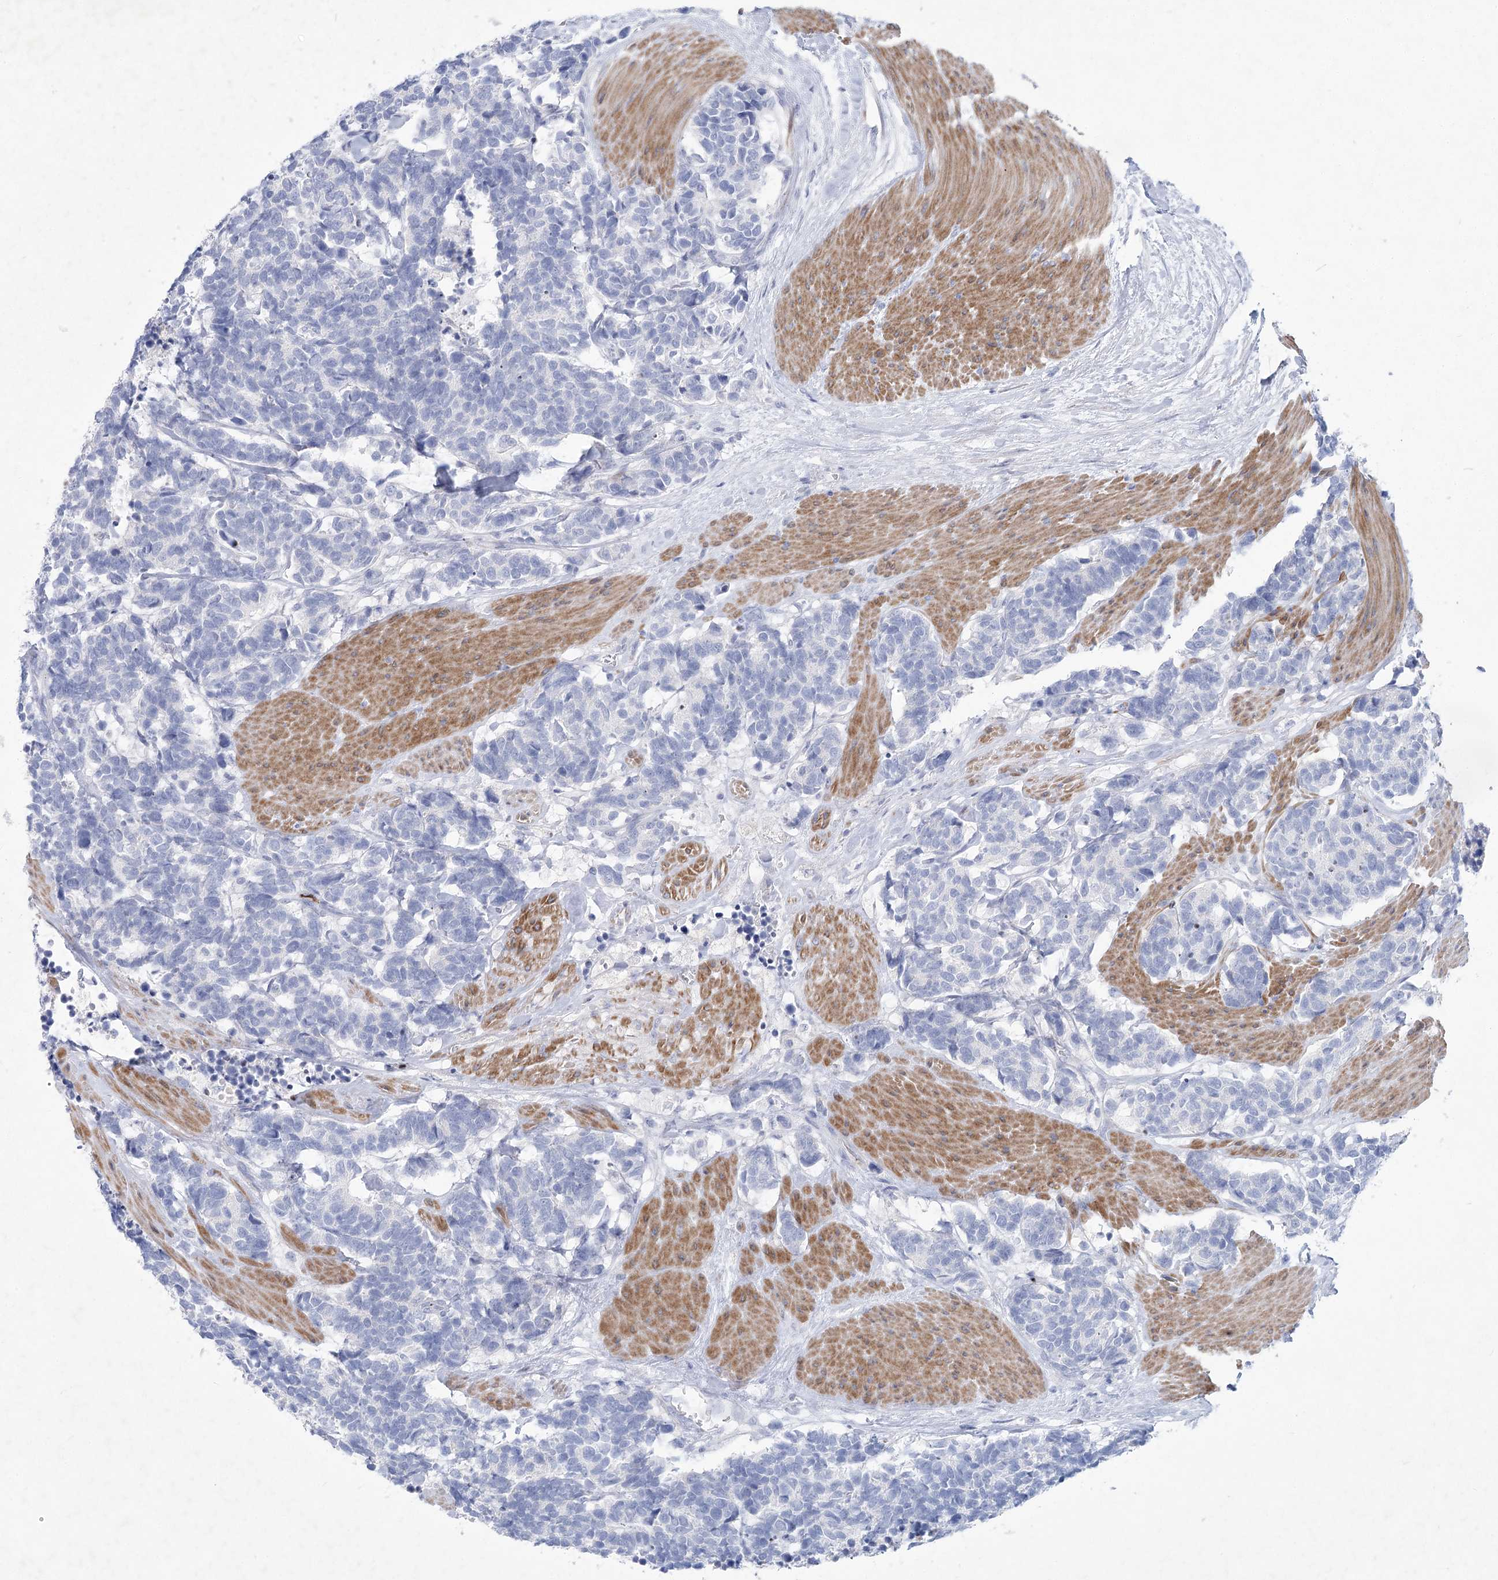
{"staining": {"intensity": "negative", "quantity": "none", "location": "none"}, "tissue": "carcinoid", "cell_type": "Tumor cells", "image_type": "cancer", "snomed": [{"axis": "morphology", "description": "Carcinoma, NOS"}, {"axis": "morphology", "description": "Carcinoid, malignant, NOS"}, {"axis": "topography", "description": "Urinary bladder"}], "caption": "Carcinoma was stained to show a protein in brown. There is no significant staining in tumor cells.", "gene": "WDR74", "patient": {"sex": "male", "age": 57}}